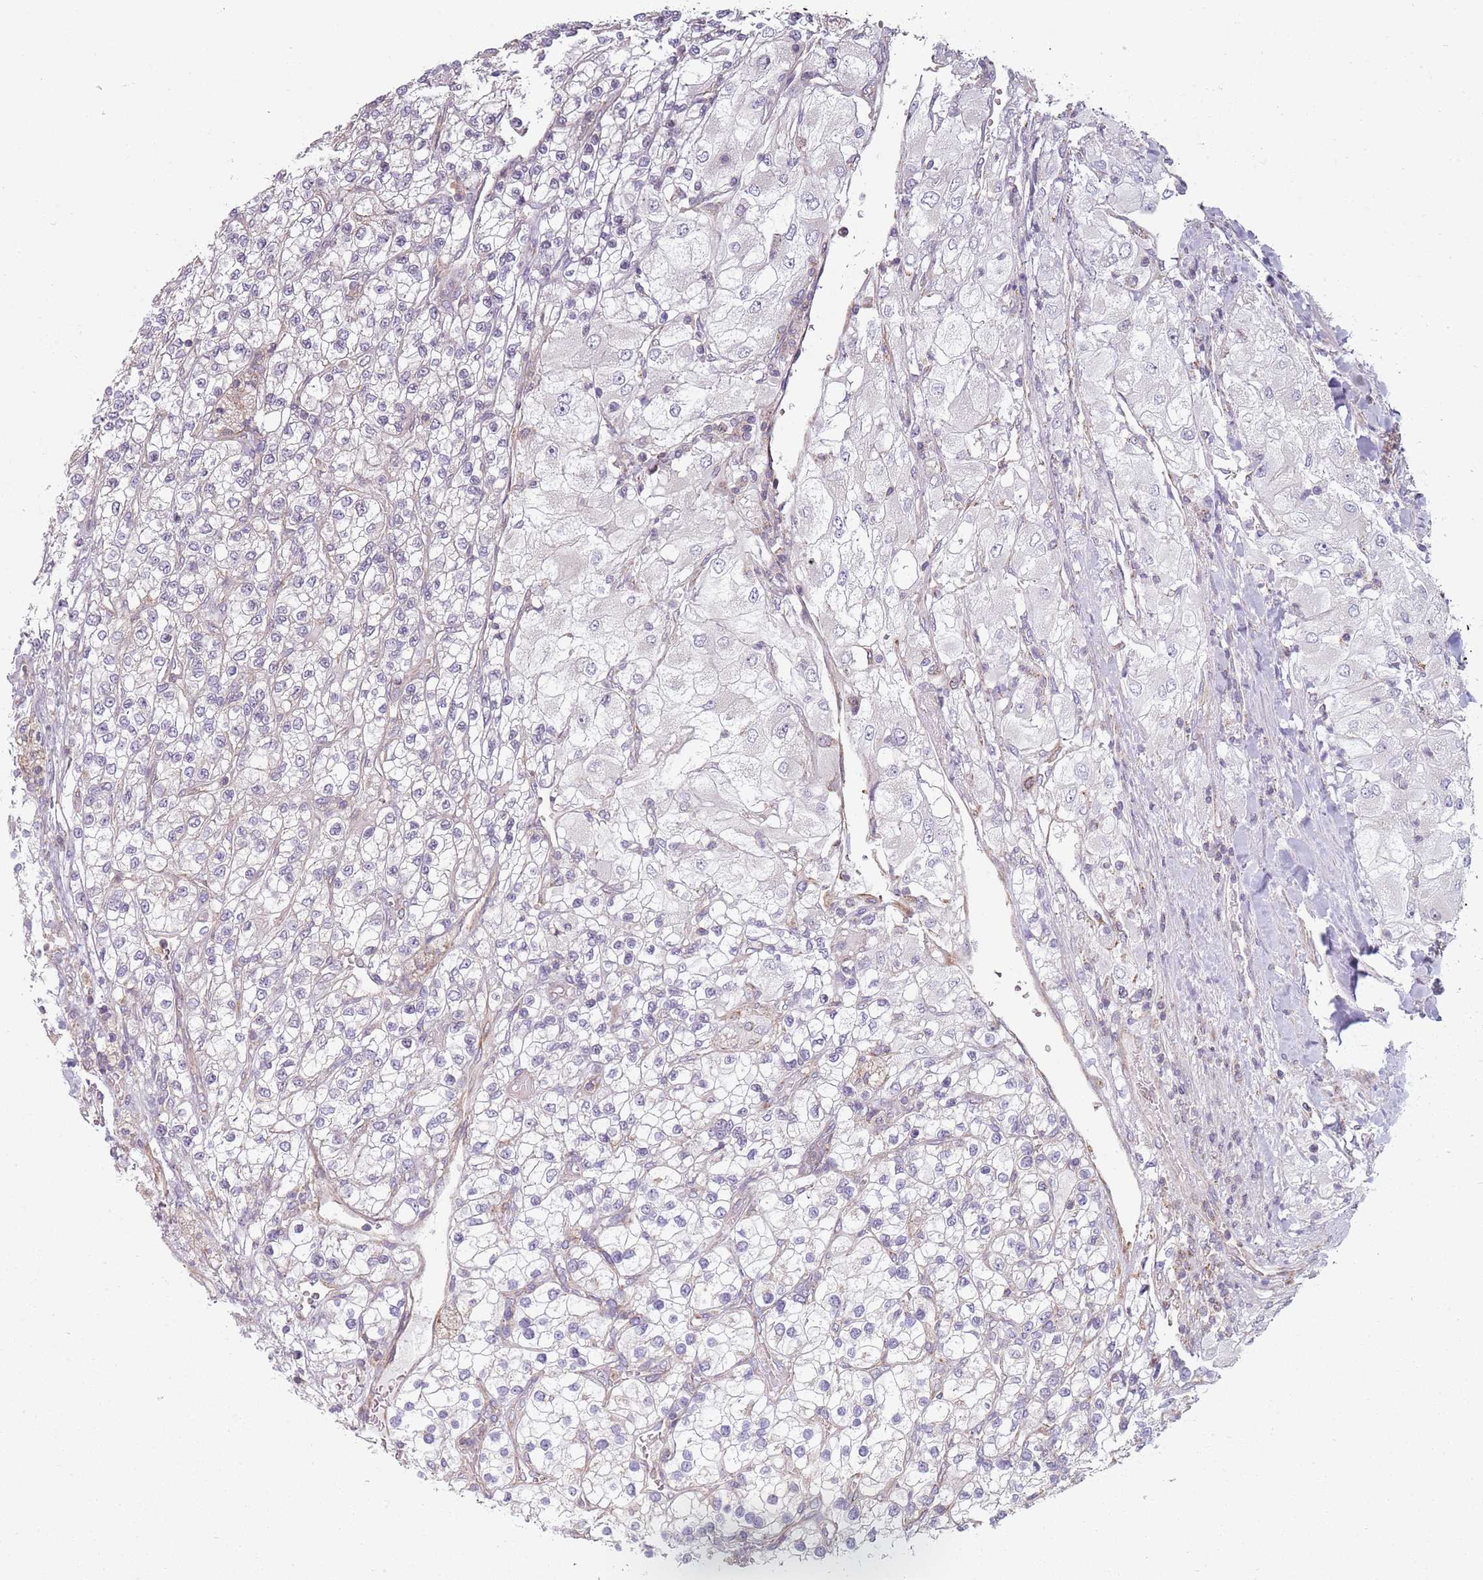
{"staining": {"intensity": "negative", "quantity": "none", "location": "none"}, "tissue": "renal cancer", "cell_type": "Tumor cells", "image_type": "cancer", "snomed": [{"axis": "morphology", "description": "Adenocarcinoma, NOS"}, {"axis": "topography", "description": "Kidney"}], "caption": "Immunohistochemistry (IHC) of human renal cancer exhibits no expression in tumor cells. (Stains: DAB (3,3'-diaminobenzidine) immunohistochemistry (IHC) with hematoxylin counter stain, Microscopy: brightfield microscopy at high magnification).", "gene": "GAS8", "patient": {"sex": "male", "age": 80}}